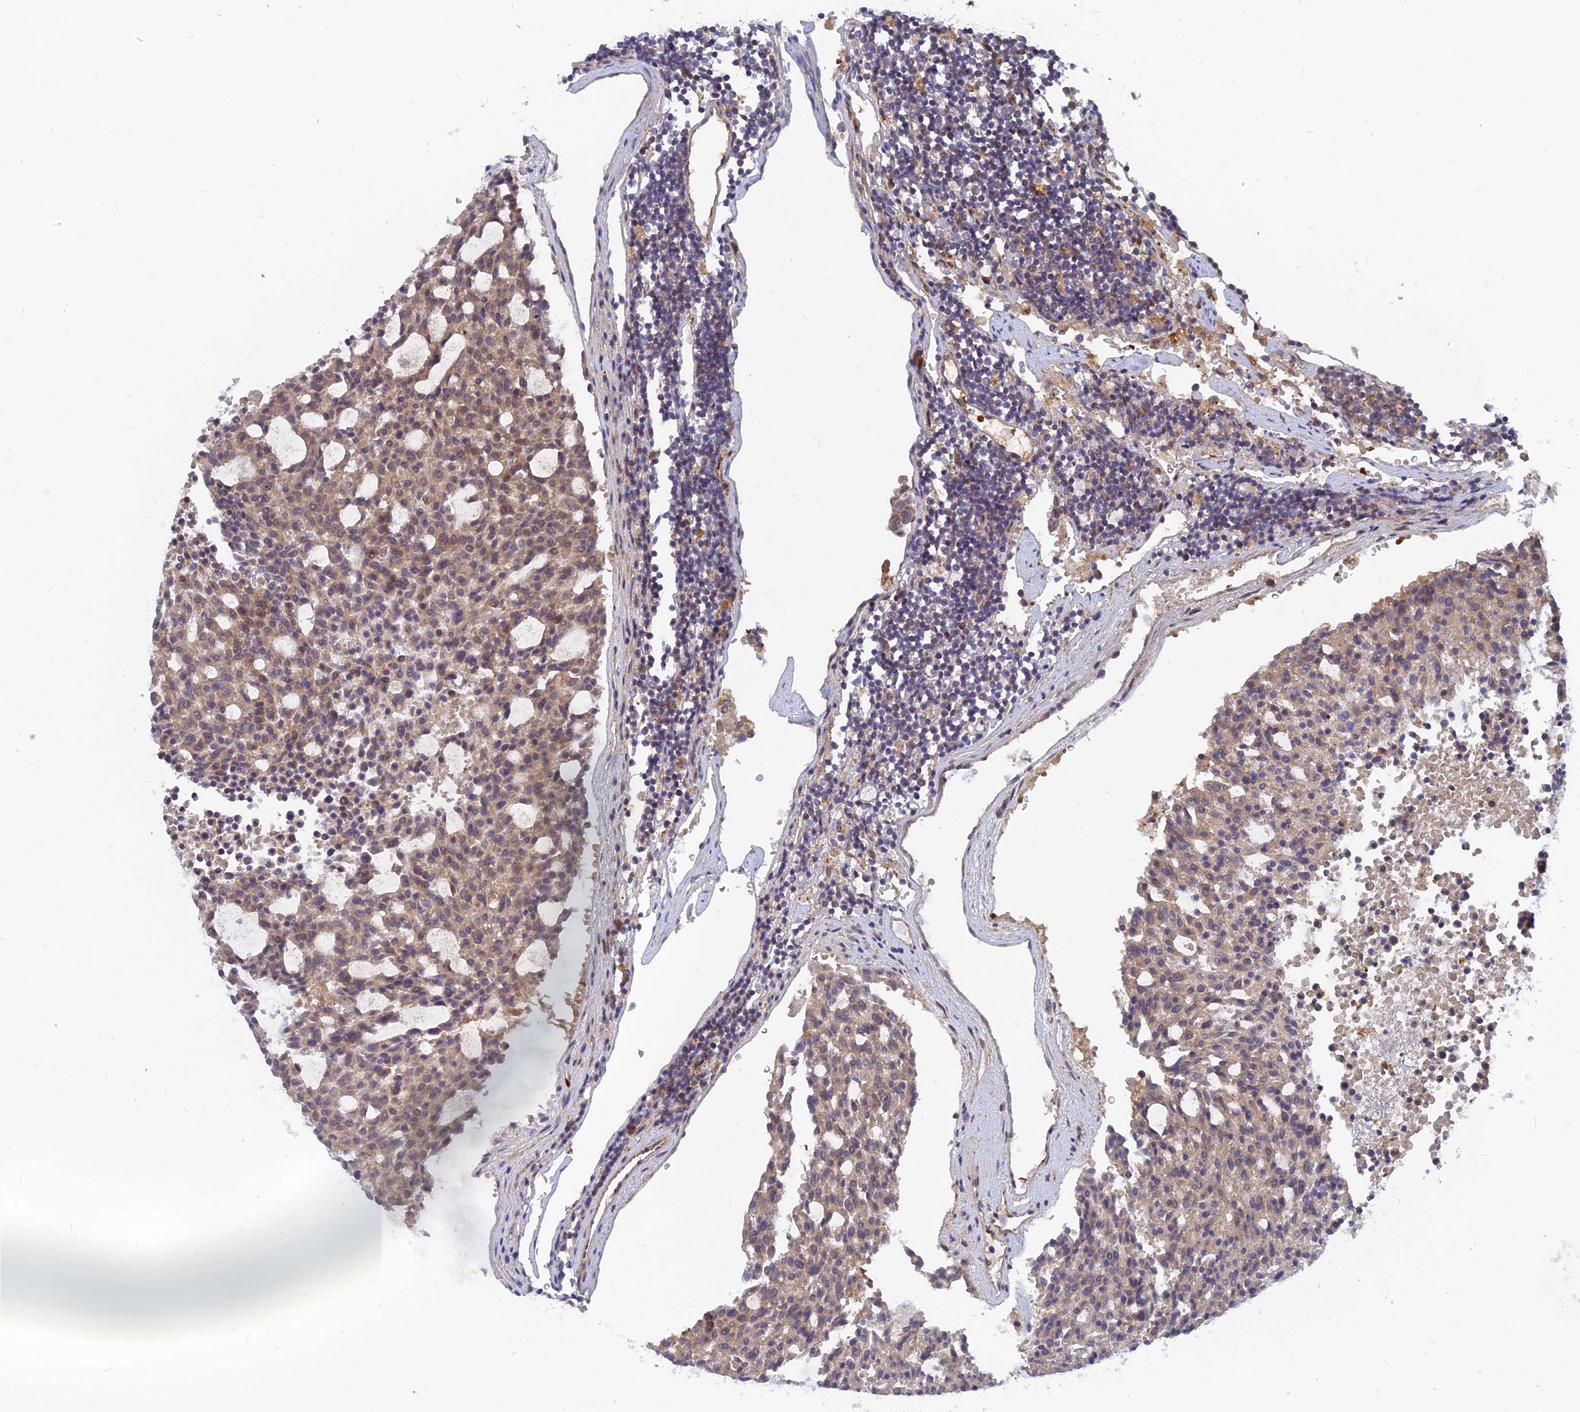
{"staining": {"intensity": "weak", "quantity": ">75%", "location": "cytoplasmic/membranous"}, "tissue": "carcinoid", "cell_type": "Tumor cells", "image_type": "cancer", "snomed": [{"axis": "morphology", "description": "Carcinoid, malignant, NOS"}, {"axis": "topography", "description": "Pancreas"}], "caption": "Immunohistochemistry (IHC) of carcinoid reveals low levels of weak cytoplasmic/membranous positivity in approximately >75% of tumor cells.", "gene": "ARL2BP", "patient": {"sex": "female", "age": 54}}